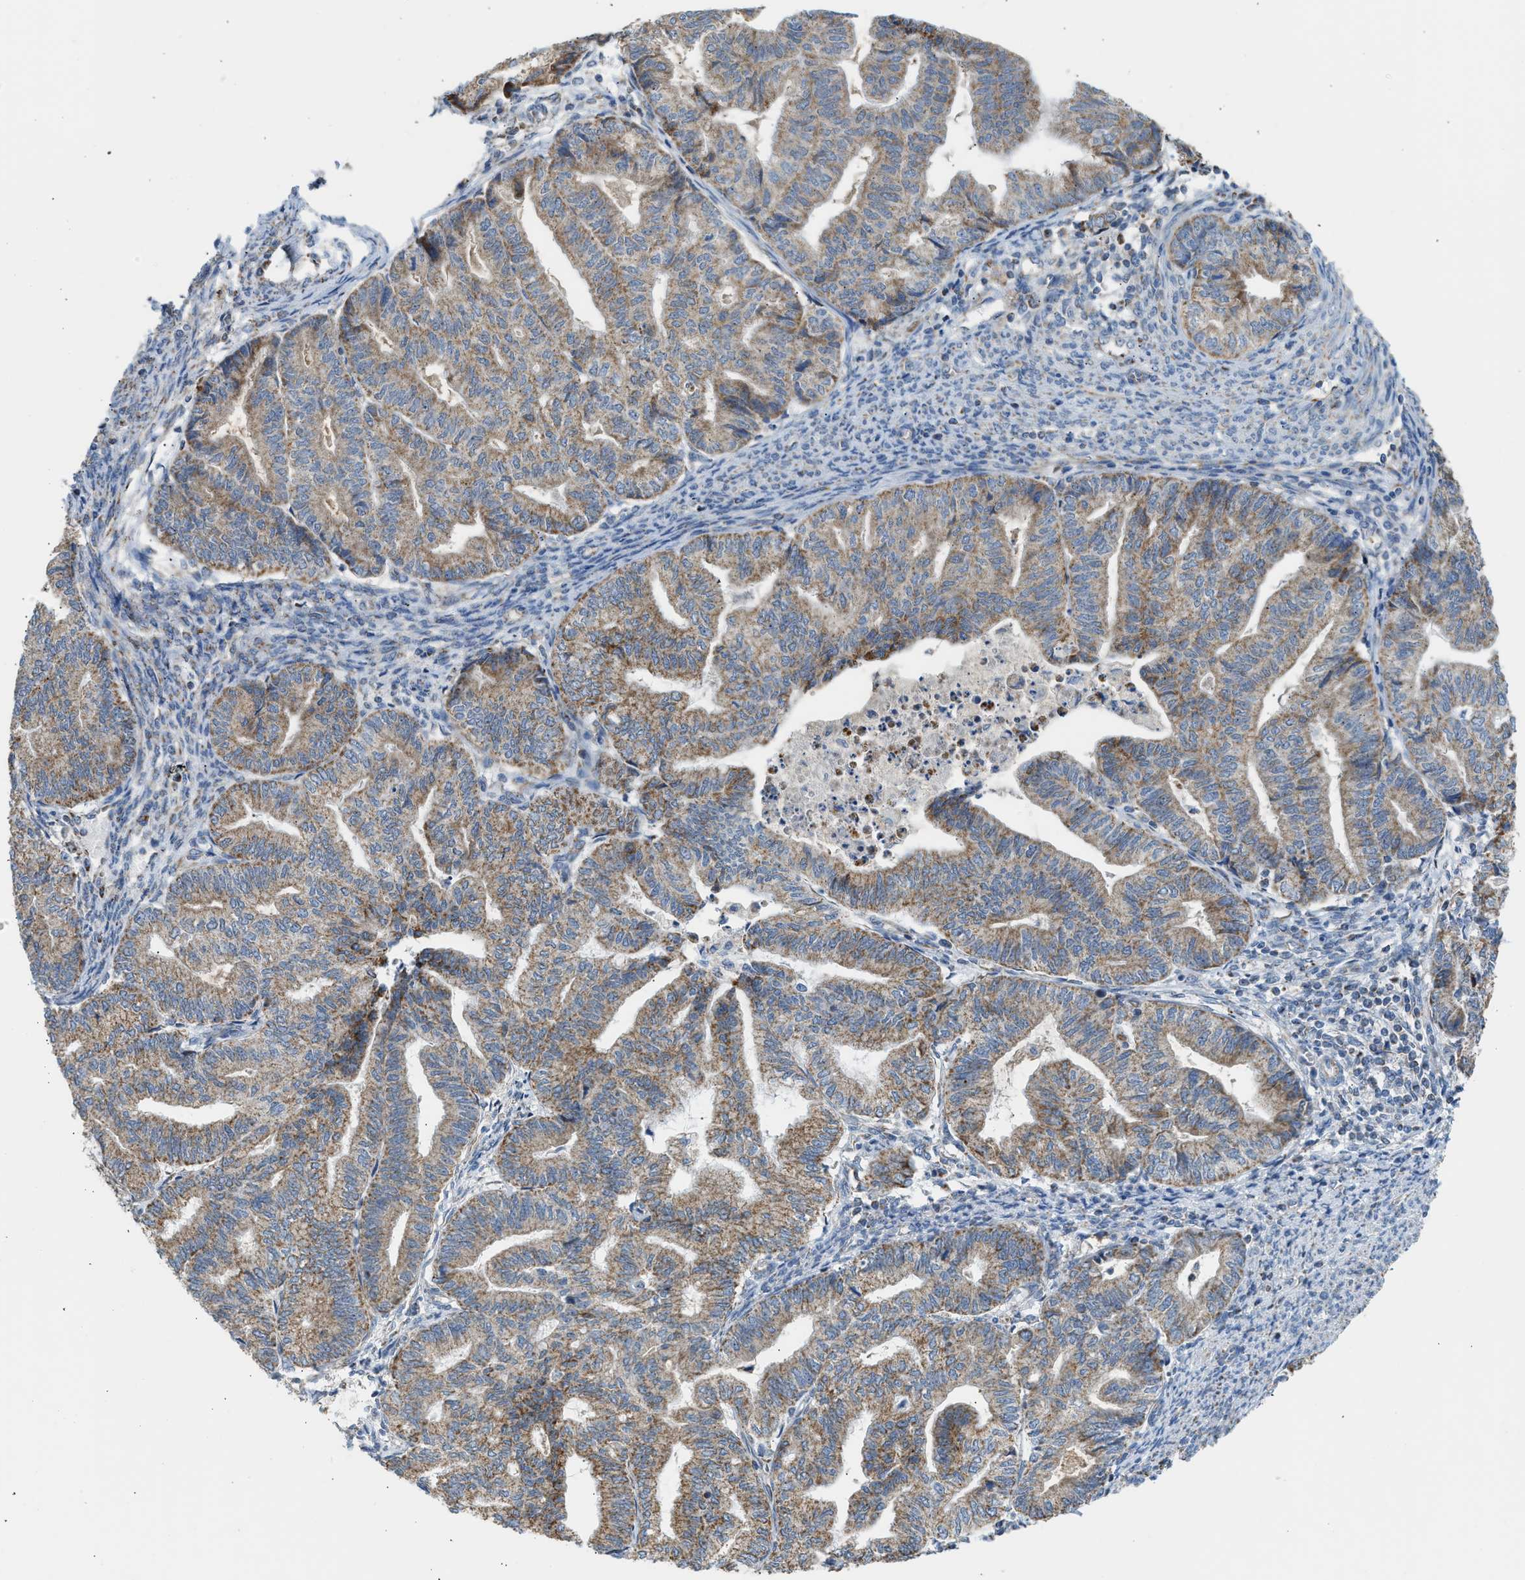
{"staining": {"intensity": "weak", "quantity": ">75%", "location": "cytoplasmic/membranous"}, "tissue": "endometrial cancer", "cell_type": "Tumor cells", "image_type": "cancer", "snomed": [{"axis": "morphology", "description": "Adenocarcinoma, NOS"}, {"axis": "topography", "description": "Endometrium"}], "caption": "Weak cytoplasmic/membranous expression for a protein is seen in about >75% of tumor cells of endometrial adenocarcinoma using immunohistochemistry.", "gene": "GOT2", "patient": {"sex": "female", "age": 79}}